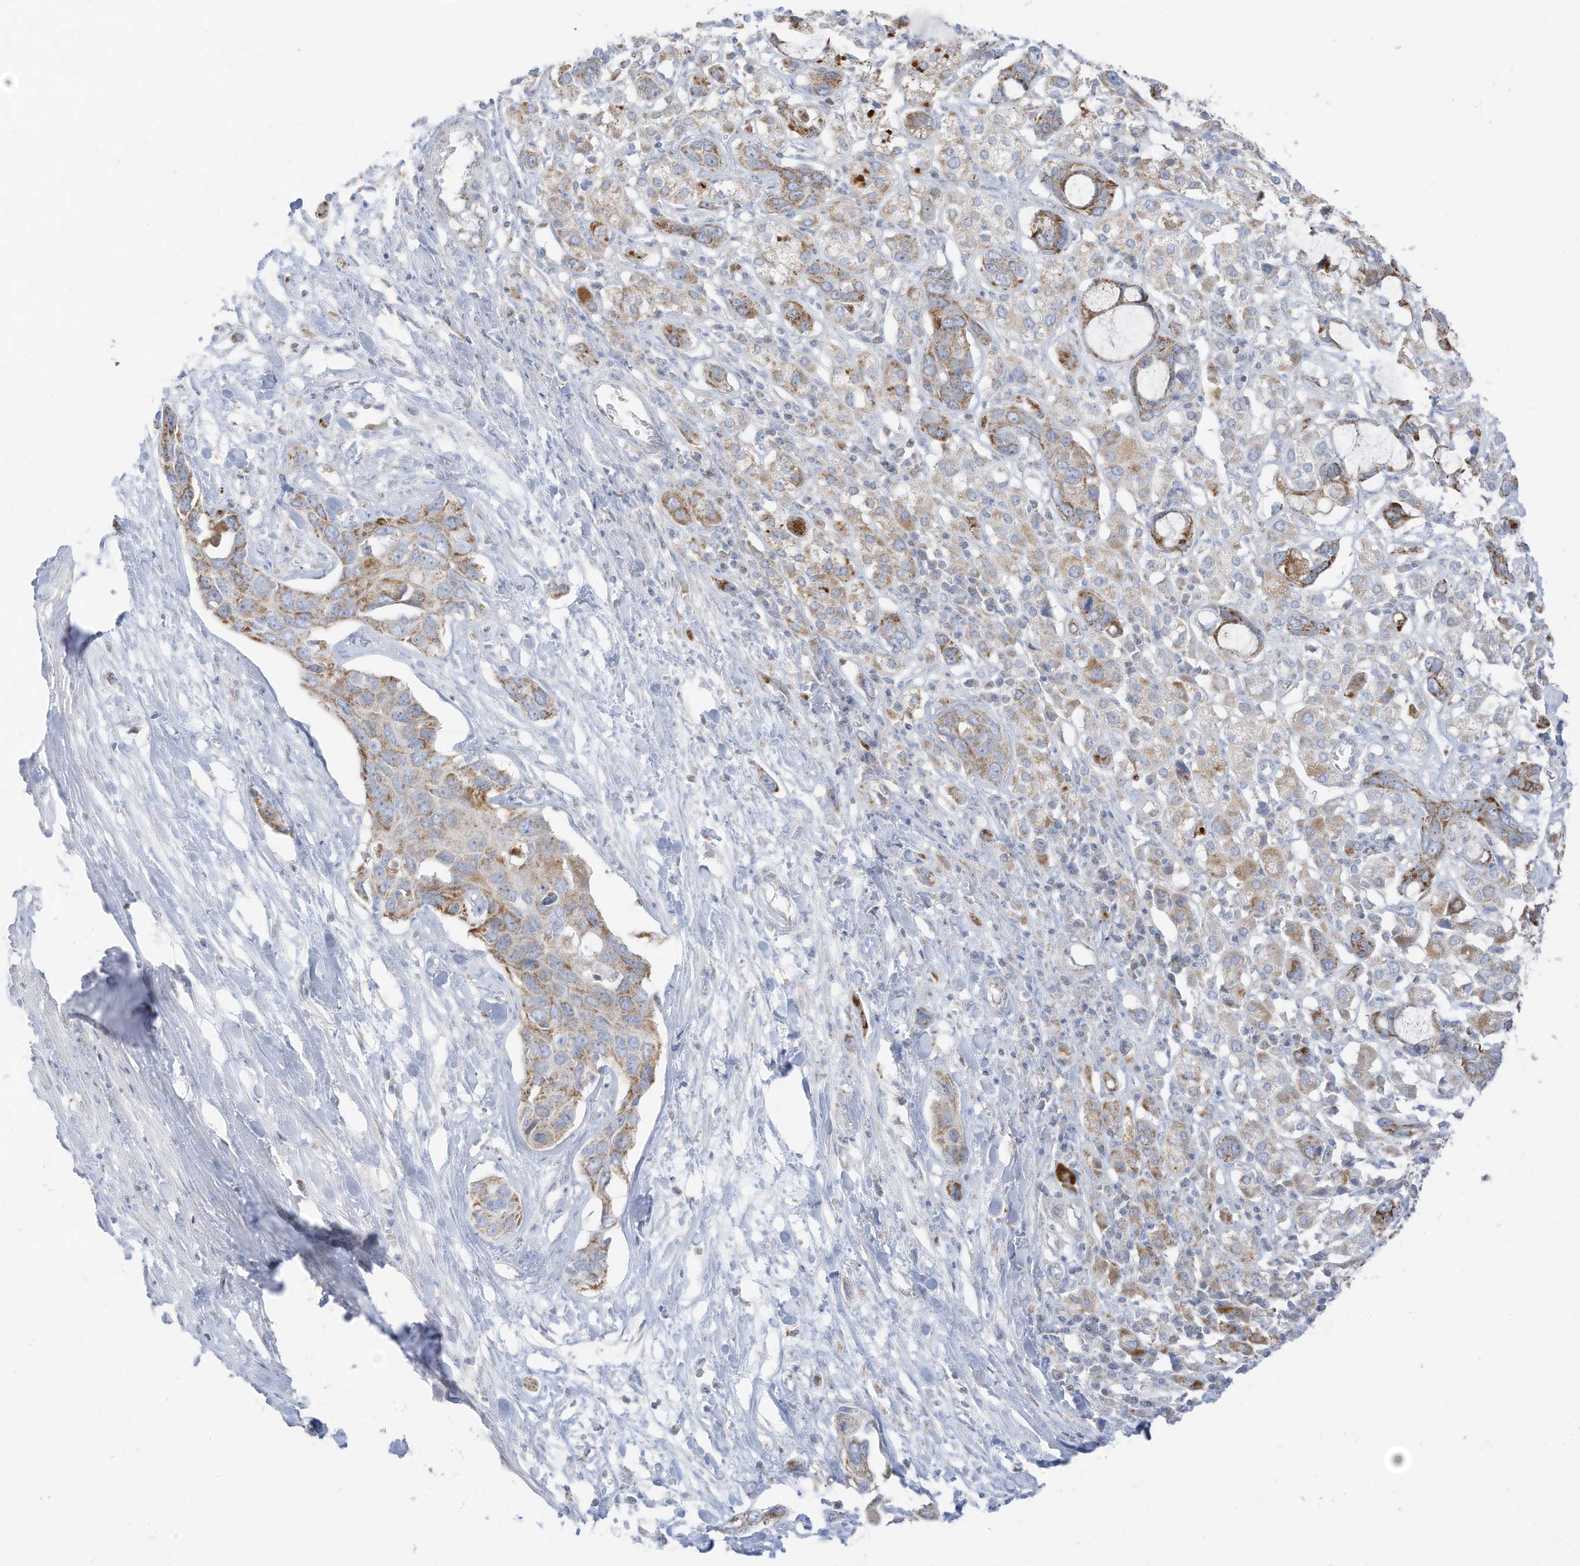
{"staining": {"intensity": "moderate", "quantity": ">75%", "location": "cytoplasmic/membranous"}, "tissue": "pancreatic cancer", "cell_type": "Tumor cells", "image_type": "cancer", "snomed": [{"axis": "morphology", "description": "Adenocarcinoma, NOS"}, {"axis": "topography", "description": "Pancreas"}], "caption": "DAB (3,3'-diaminobenzidine) immunohistochemical staining of human adenocarcinoma (pancreatic) displays moderate cytoplasmic/membranous protein staining in about >75% of tumor cells.", "gene": "ETHE1", "patient": {"sex": "female", "age": 60}}